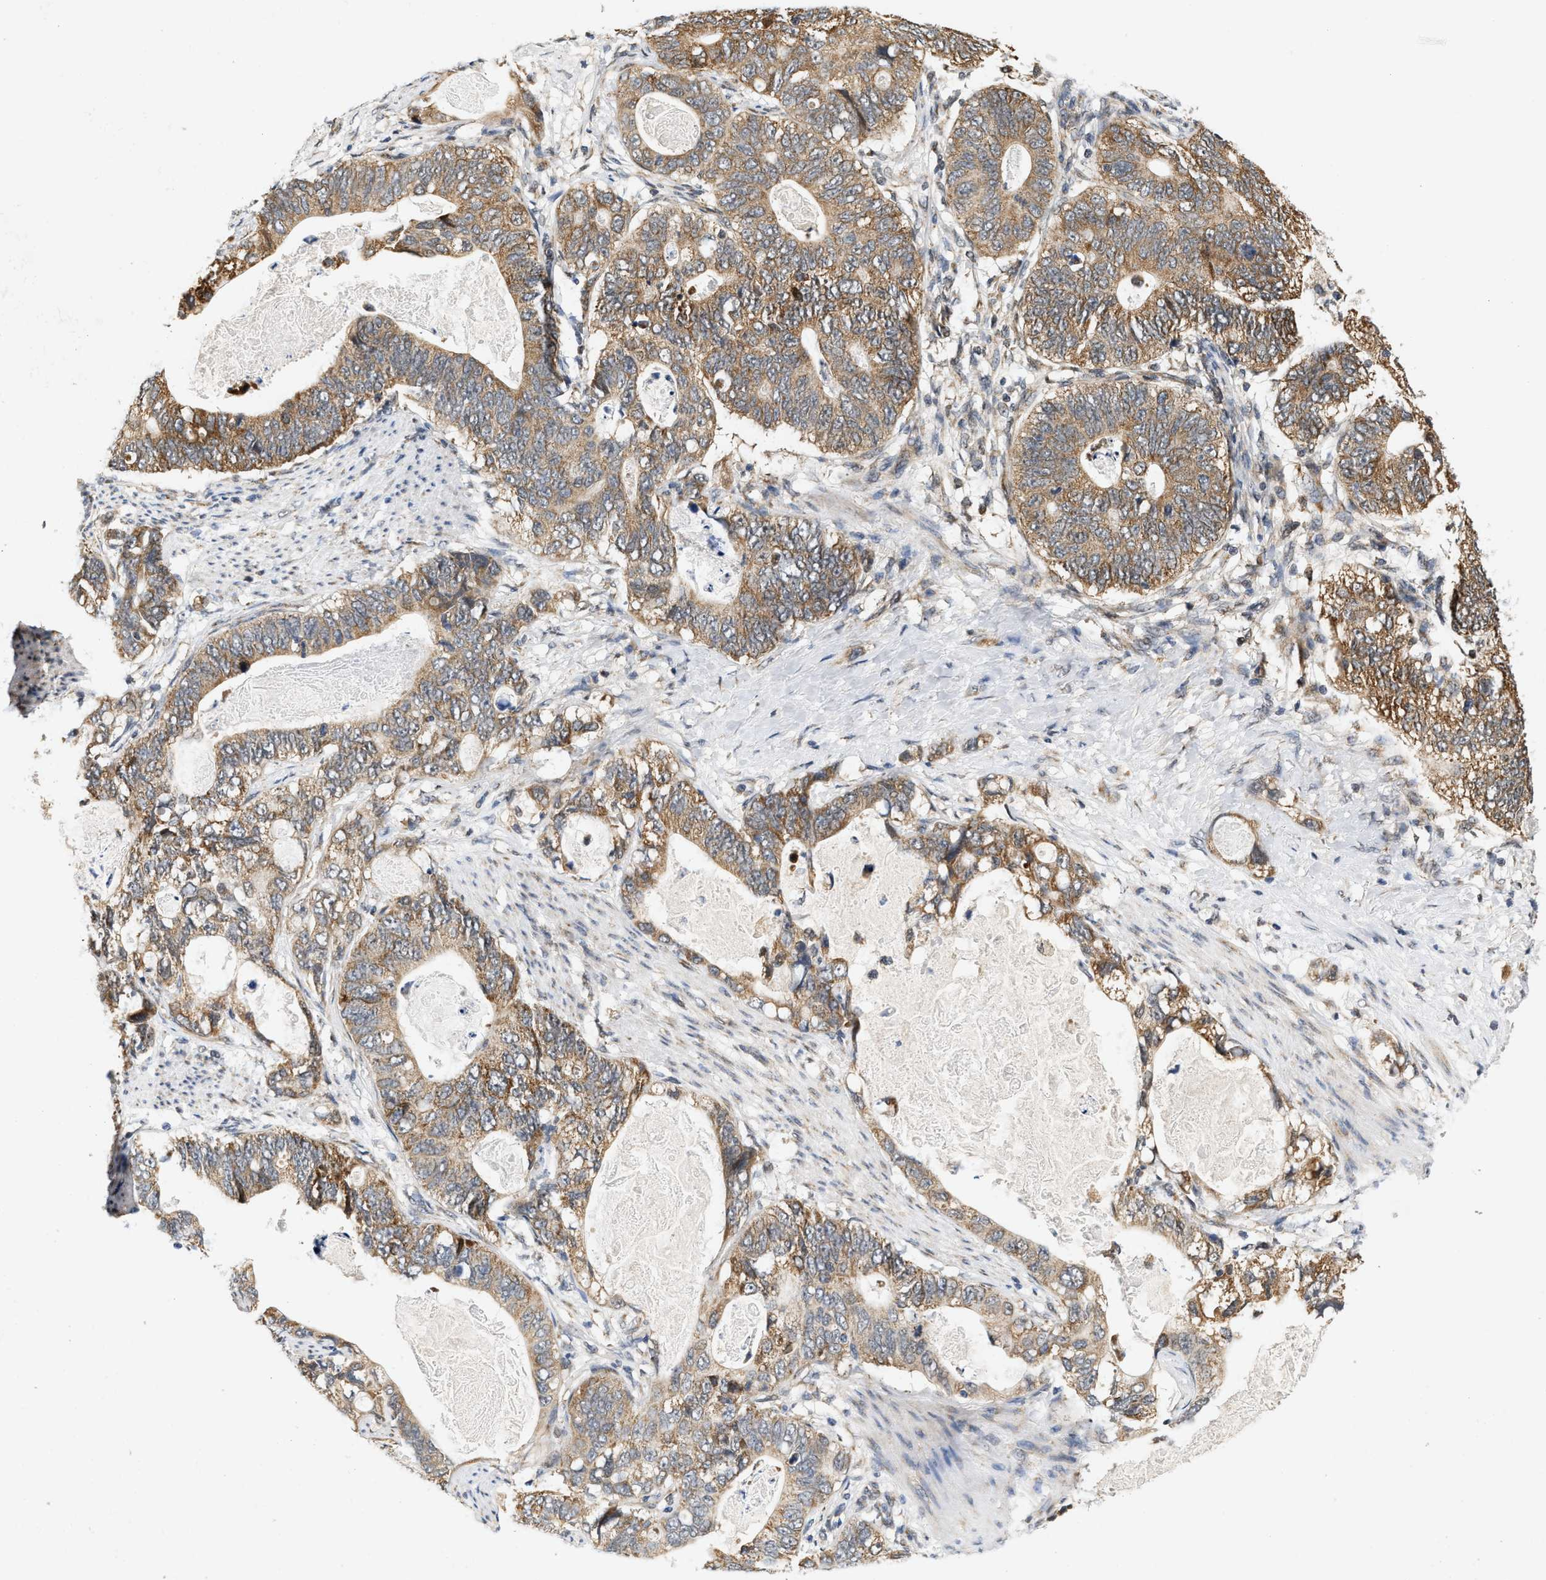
{"staining": {"intensity": "moderate", "quantity": ">75%", "location": "cytoplasmic/membranous"}, "tissue": "stomach cancer", "cell_type": "Tumor cells", "image_type": "cancer", "snomed": [{"axis": "morphology", "description": "Normal tissue, NOS"}, {"axis": "morphology", "description": "Adenocarcinoma, NOS"}, {"axis": "topography", "description": "Stomach"}], "caption": "The immunohistochemical stain labels moderate cytoplasmic/membranous staining in tumor cells of stomach adenocarcinoma tissue.", "gene": "GIGYF1", "patient": {"sex": "female", "age": 89}}